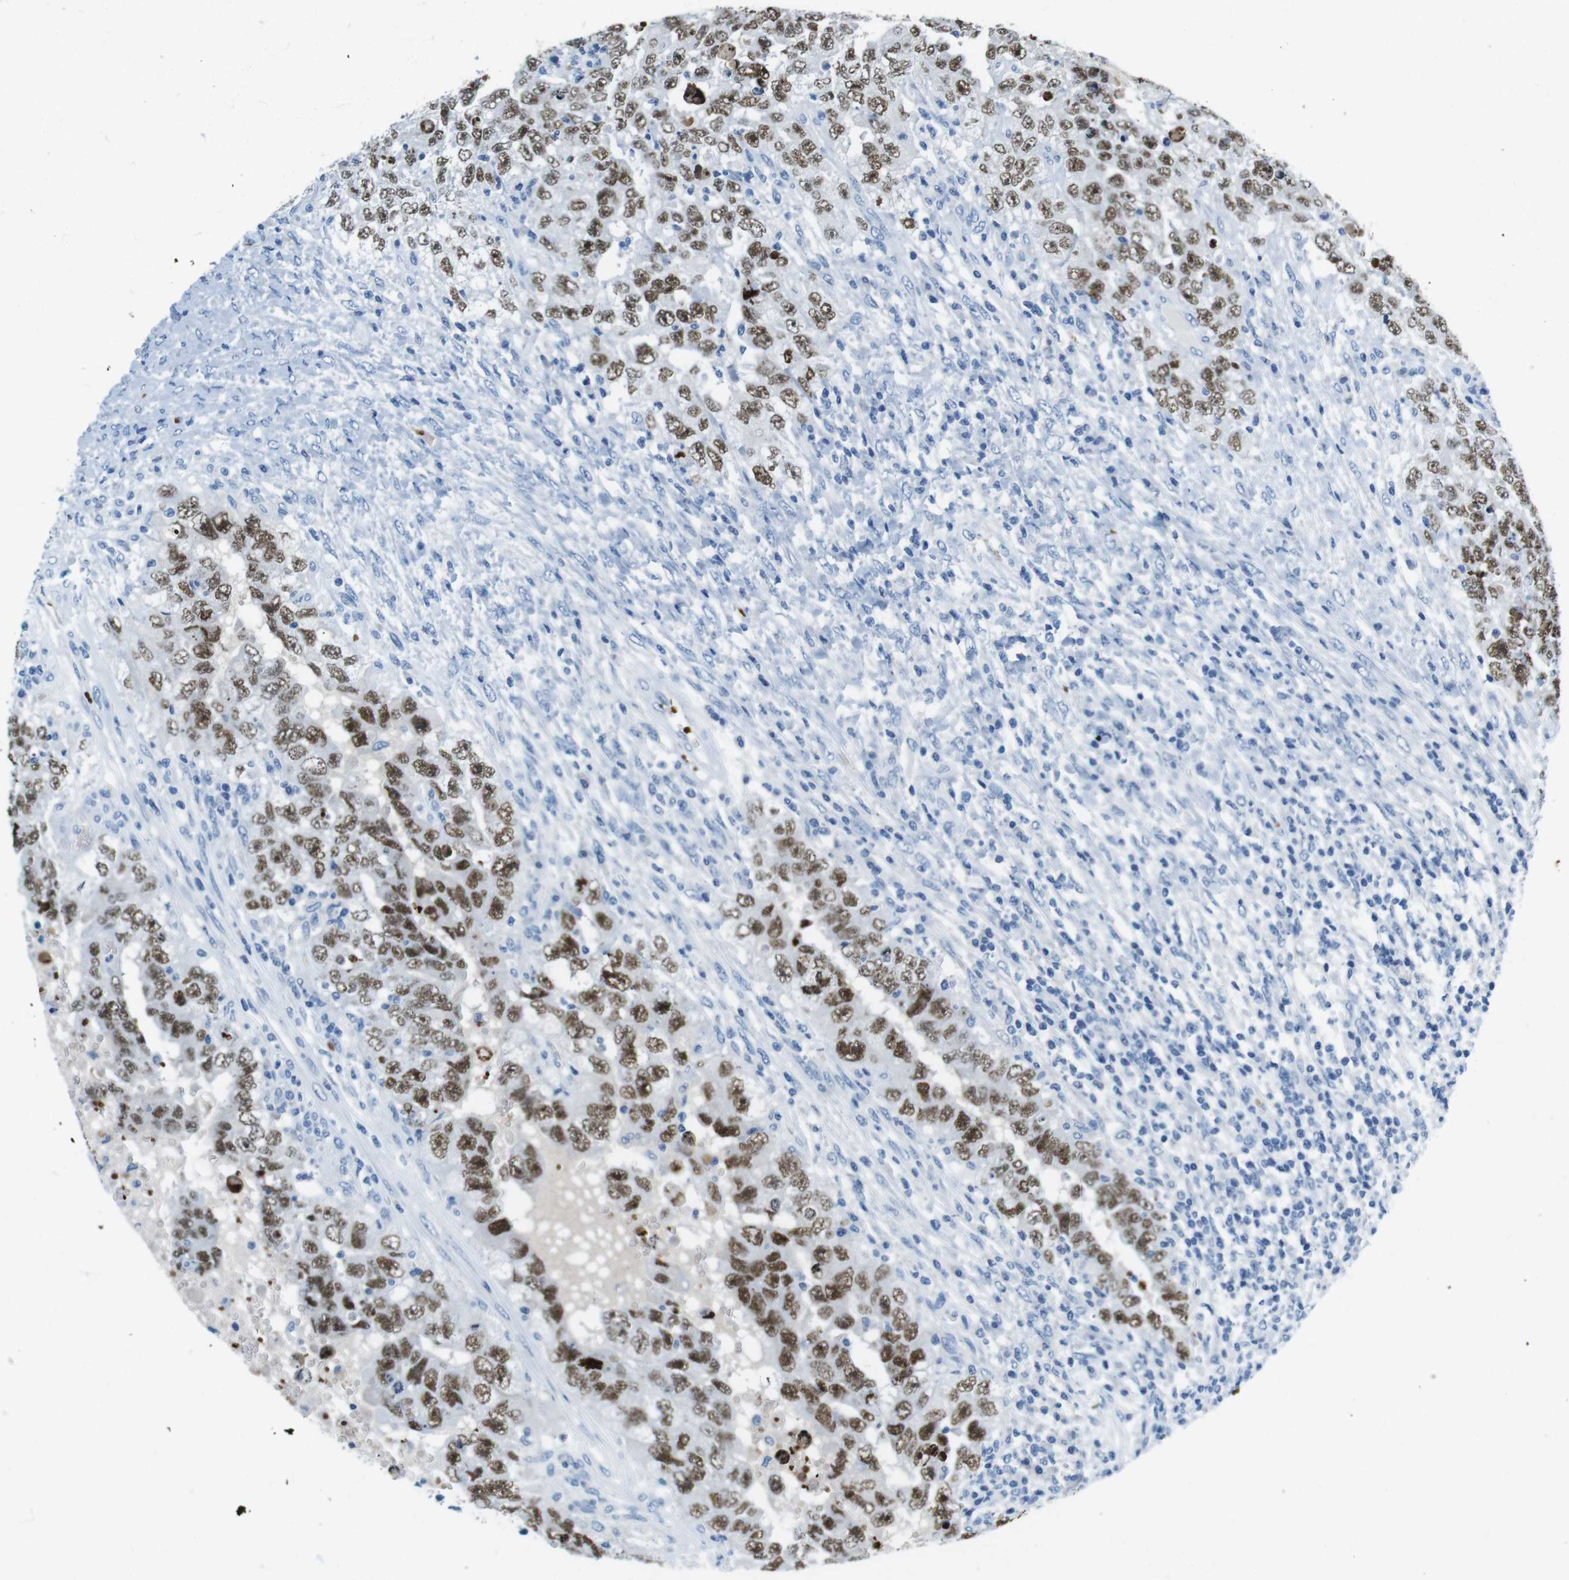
{"staining": {"intensity": "strong", "quantity": "25%-75%", "location": "nuclear"}, "tissue": "testis cancer", "cell_type": "Tumor cells", "image_type": "cancer", "snomed": [{"axis": "morphology", "description": "Carcinoma, Embryonal, NOS"}, {"axis": "topography", "description": "Testis"}], "caption": "A photomicrograph showing strong nuclear staining in approximately 25%-75% of tumor cells in embryonal carcinoma (testis), as visualized by brown immunohistochemical staining.", "gene": "TFAP2C", "patient": {"sex": "male", "age": 26}}